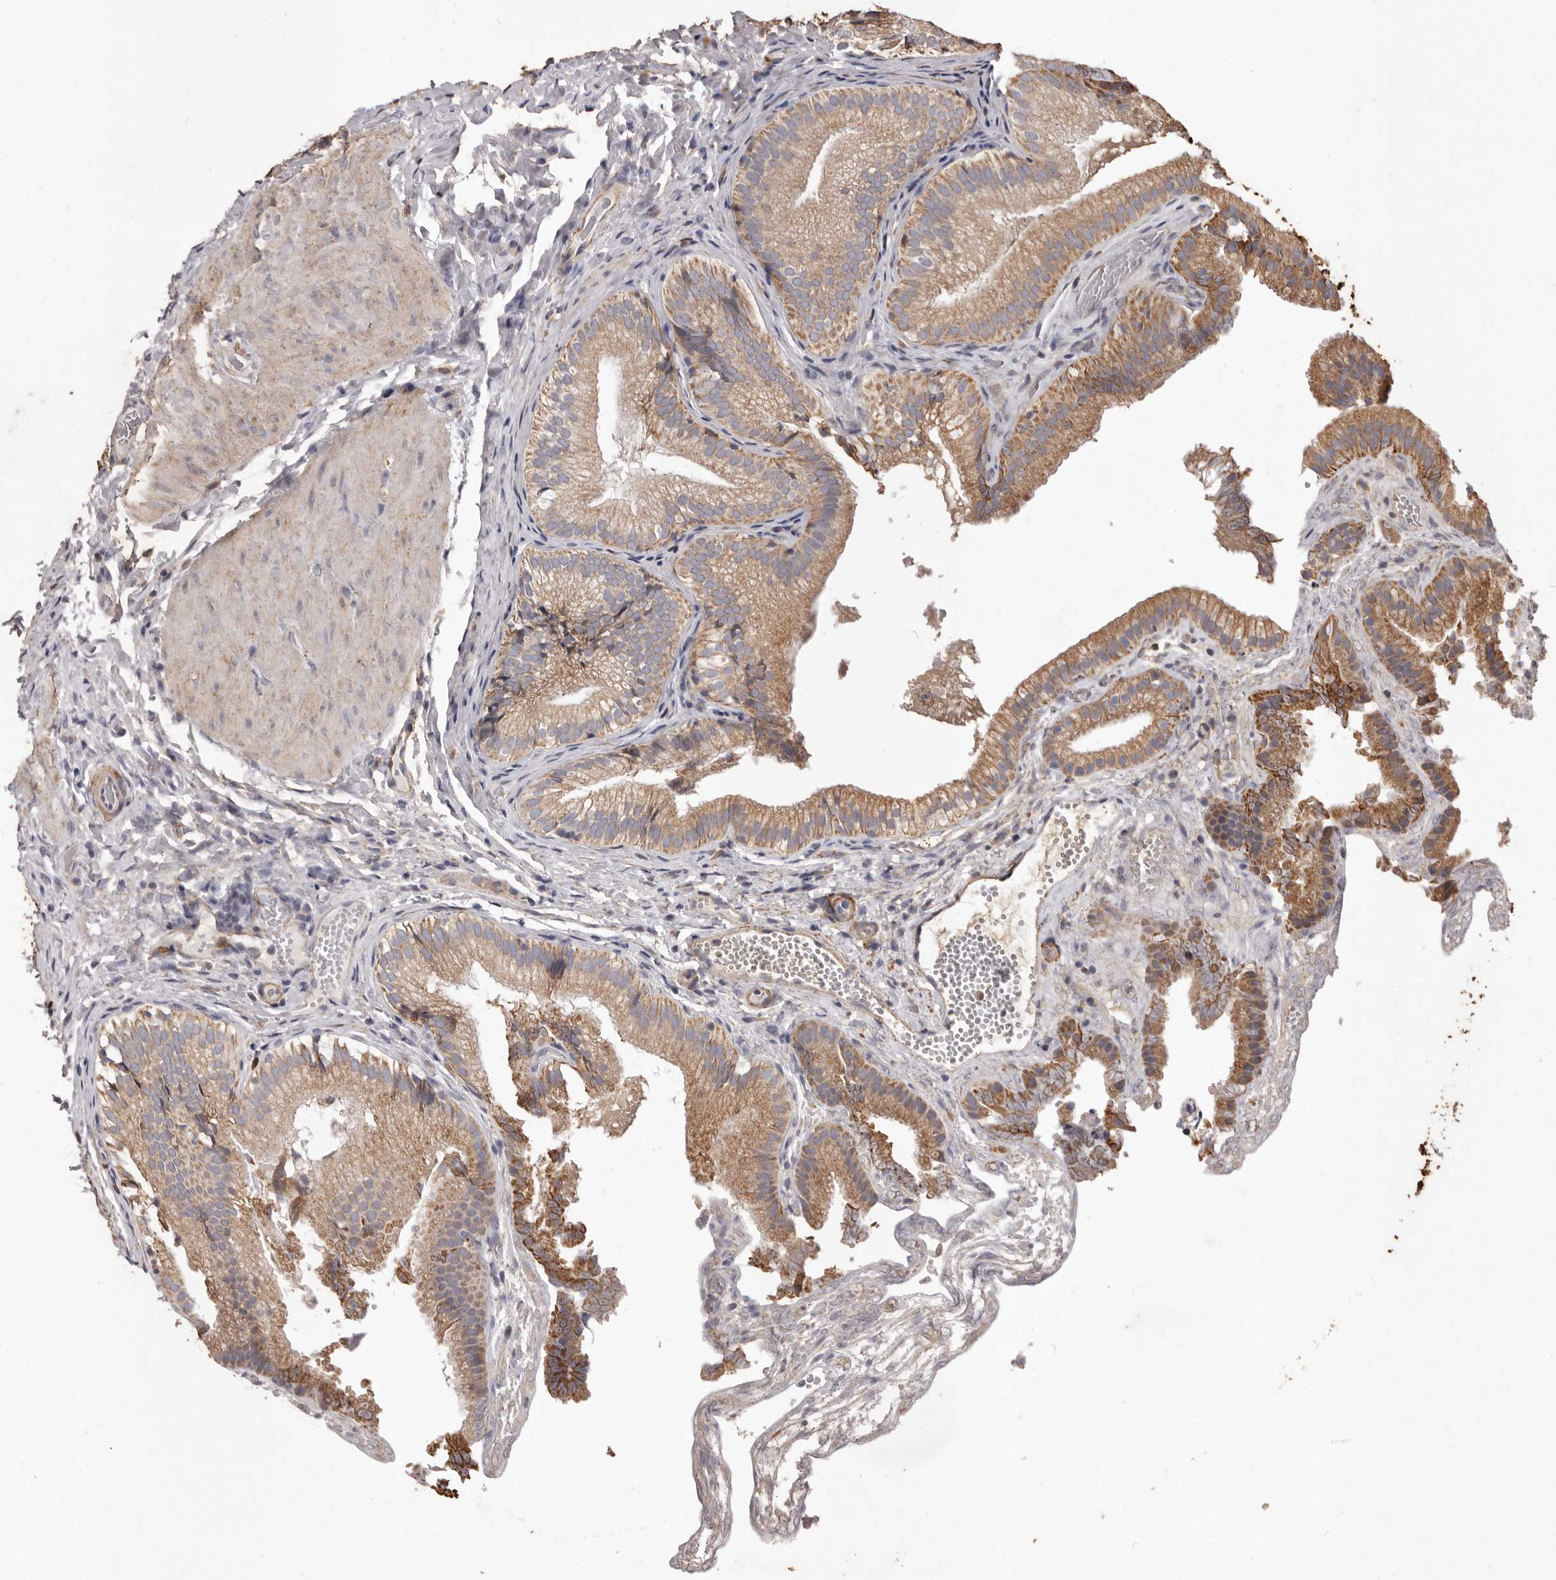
{"staining": {"intensity": "moderate", "quantity": ">75%", "location": "cytoplasmic/membranous"}, "tissue": "gallbladder", "cell_type": "Glandular cells", "image_type": "normal", "snomed": [{"axis": "morphology", "description": "Normal tissue, NOS"}, {"axis": "topography", "description": "Gallbladder"}], "caption": "Immunohistochemical staining of unremarkable gallbladder demonstrates moderate cytoplasmic/membranous protein staining in approximately >75% of glandular cells. Nuclei are stained in blue.", "gene": "CXCL14", "patient": {"sex": "female", "age": 30}}